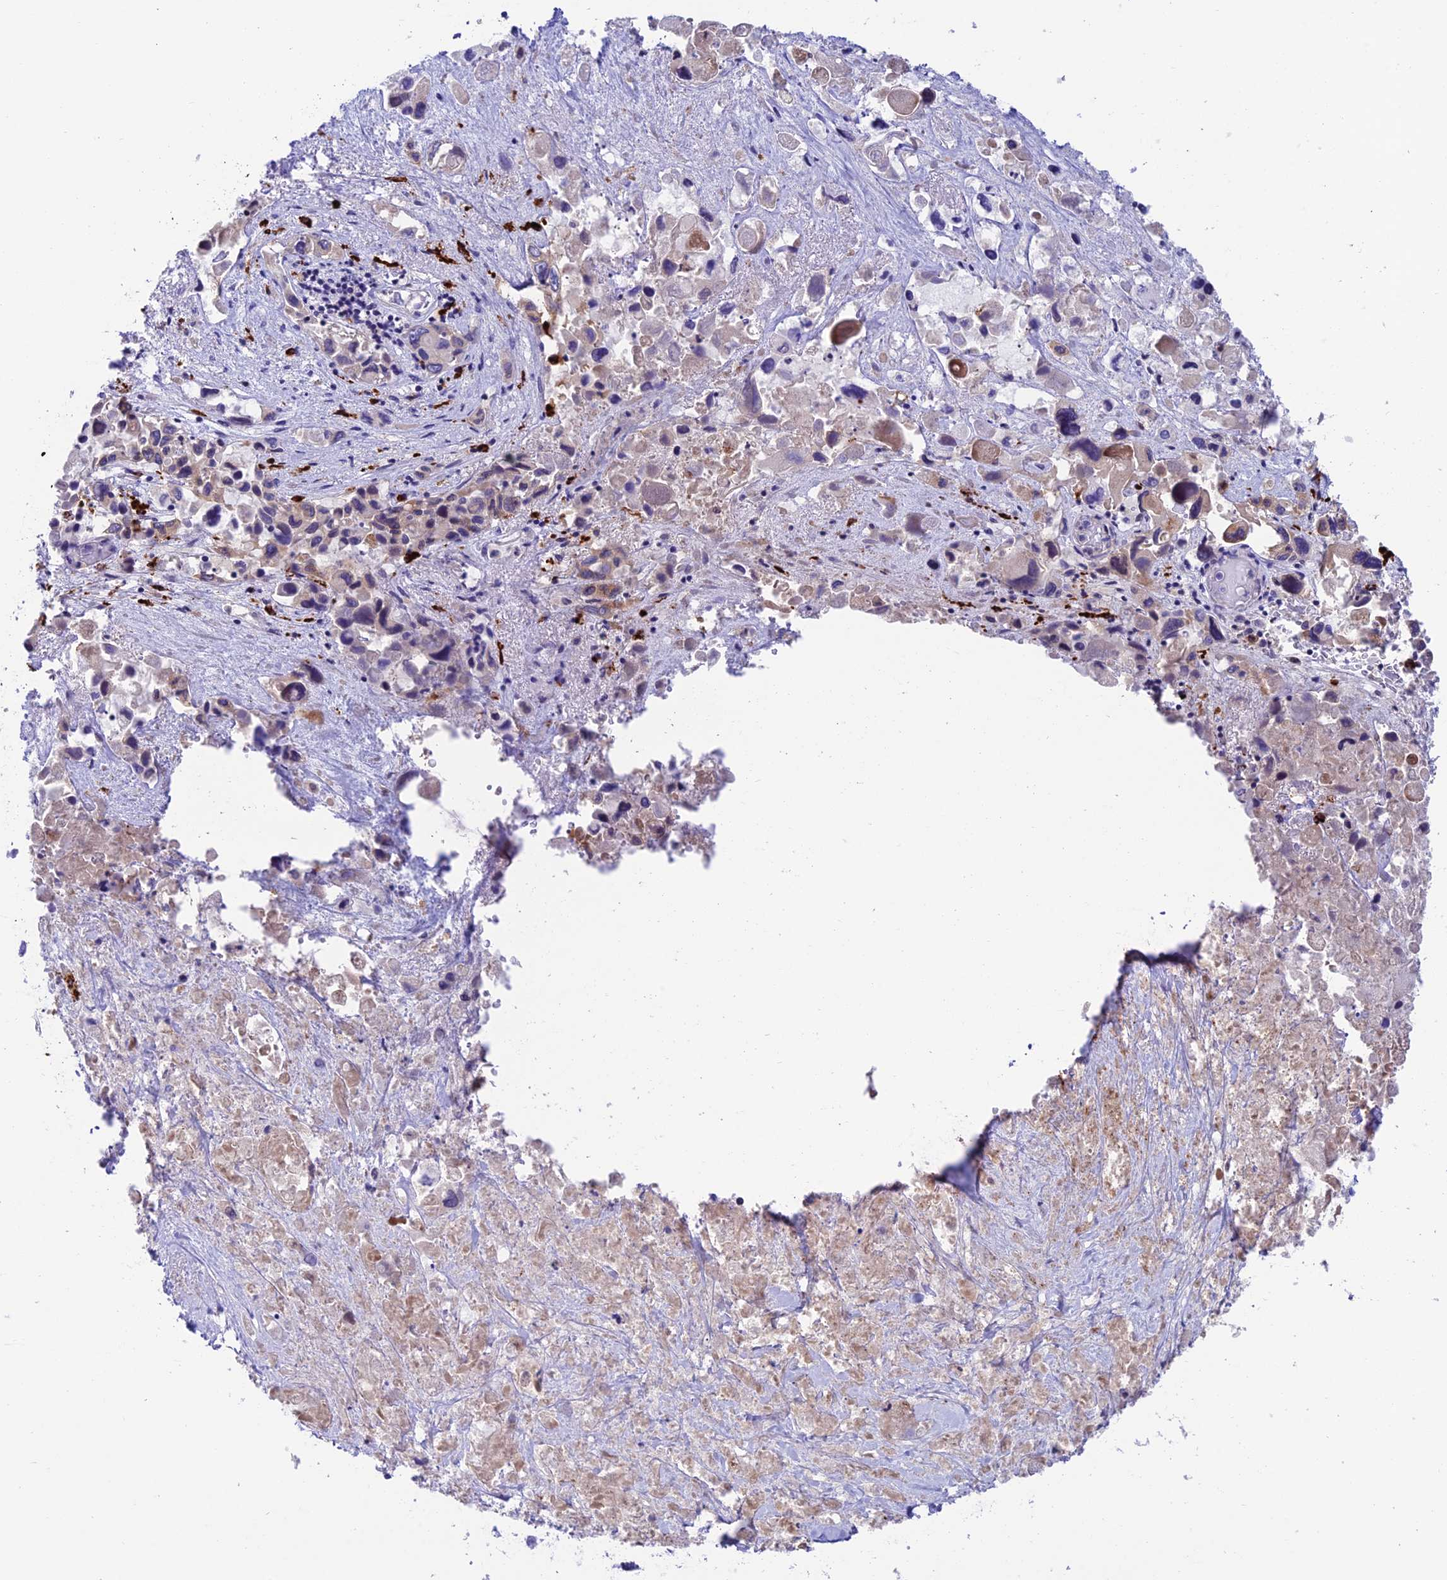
{"staining": {"intensity": "negative", "quantity": "none", "location": "none"}, "tissue": "pancreatic cancer", "cell_type": "Tumor cells", "image_type": "cancer", "snomed": [{"axis": "morphology", "description": "Adenocarcinoma, NOS"}, {"axis": "topography", "description": "Pancreas"}], "caption": "Pancreatic cancer (adenocarcinoma) was stained to show a protein in brown. There is no significant expression in tumor cells.", "gene": "ARHGEF18", "patient": {"sex": "male", "age": 92}}